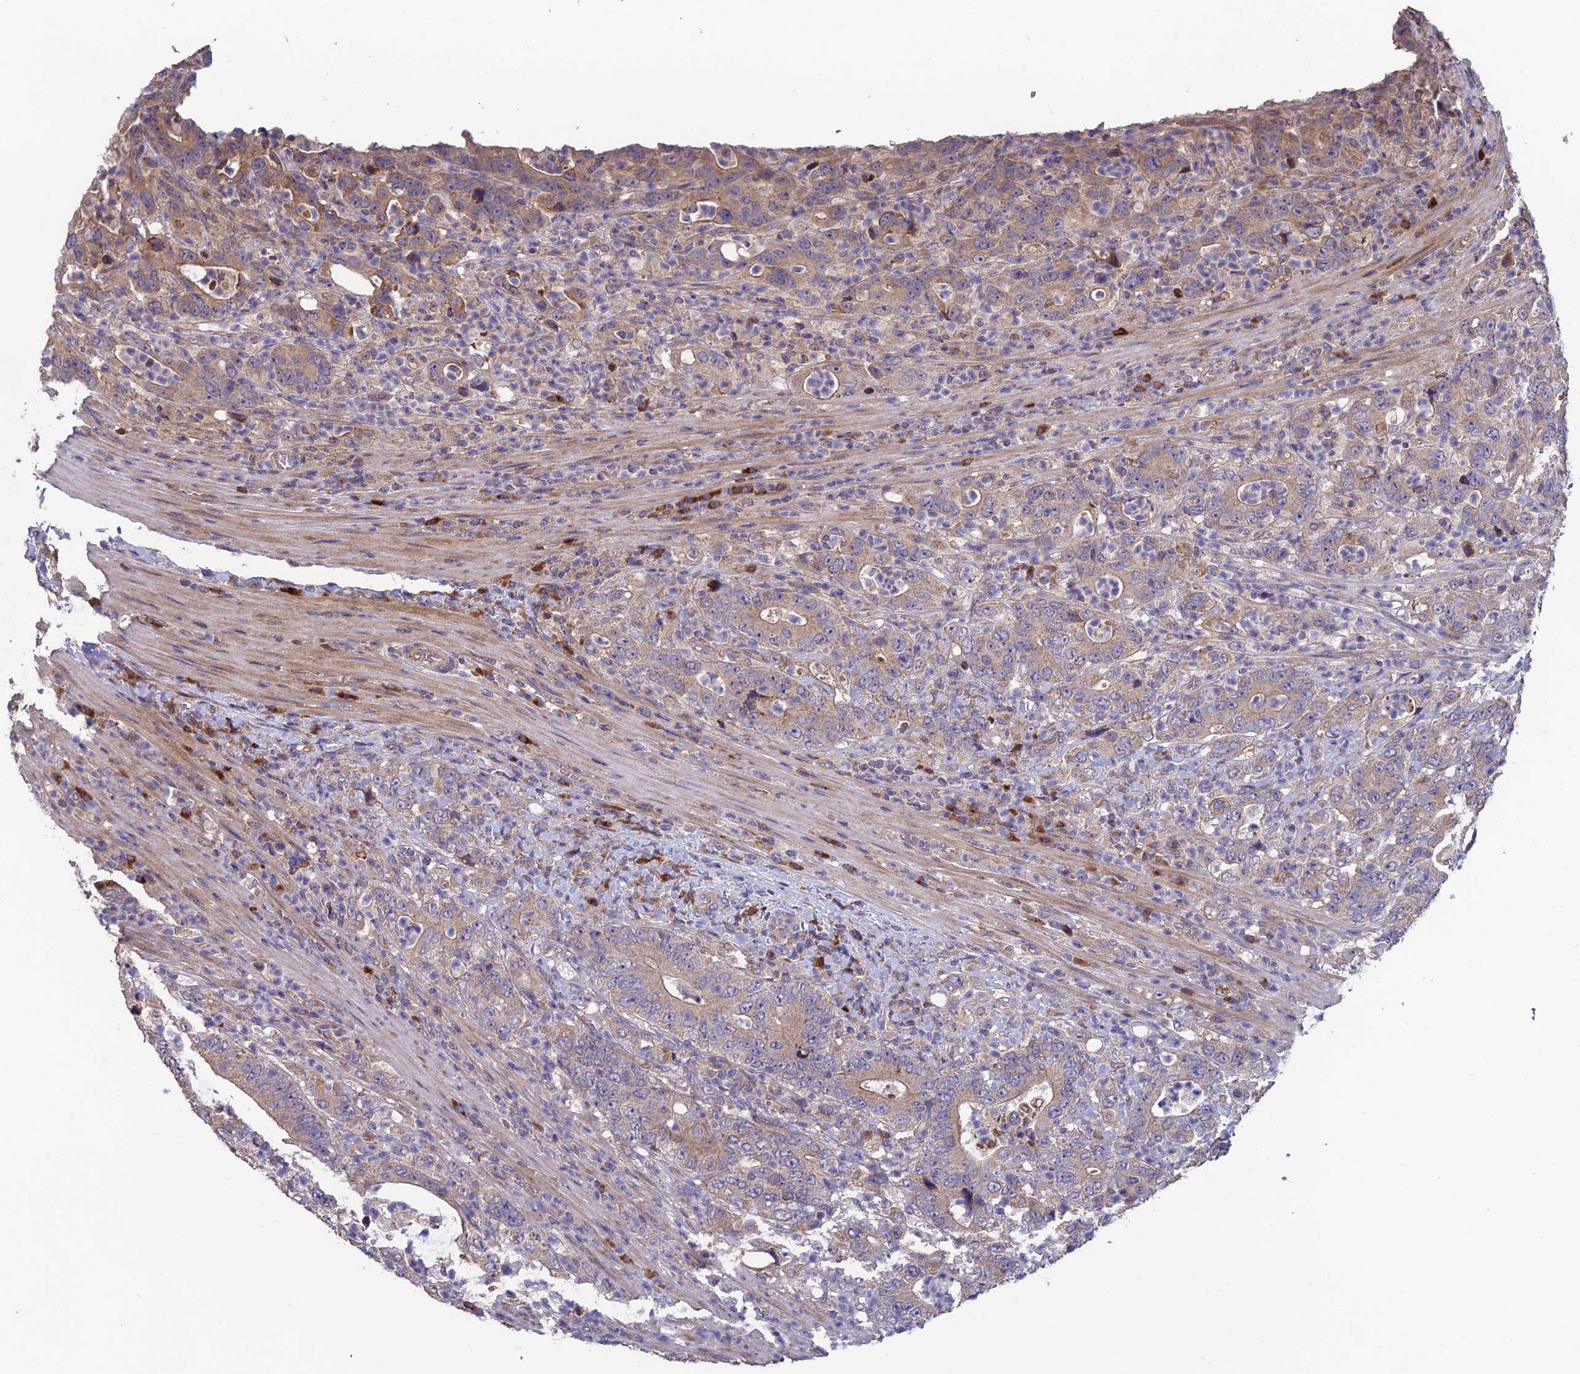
{"staining": {"intensity": "moderate", "quantity": ">75%", "location": "cytoplasmic/membranous"}, "tissue": "colorectal cancer", "cell_type": "Tumor cells", "image_type": "cancer", "snomed": [{"axis": "morphology", "description": "Adenocarcinoma, NOS"}, {"axis": "topography", "description": "Colon"}], "caption": "A micrograph of human colorectal cancer (adenocarcinoma) stained for a protein displays moderate cytoplasmic/membranous brown staining in tumor cells.", "gene": "SHISA5", "patient": {"sex": "female", "age": 75}}